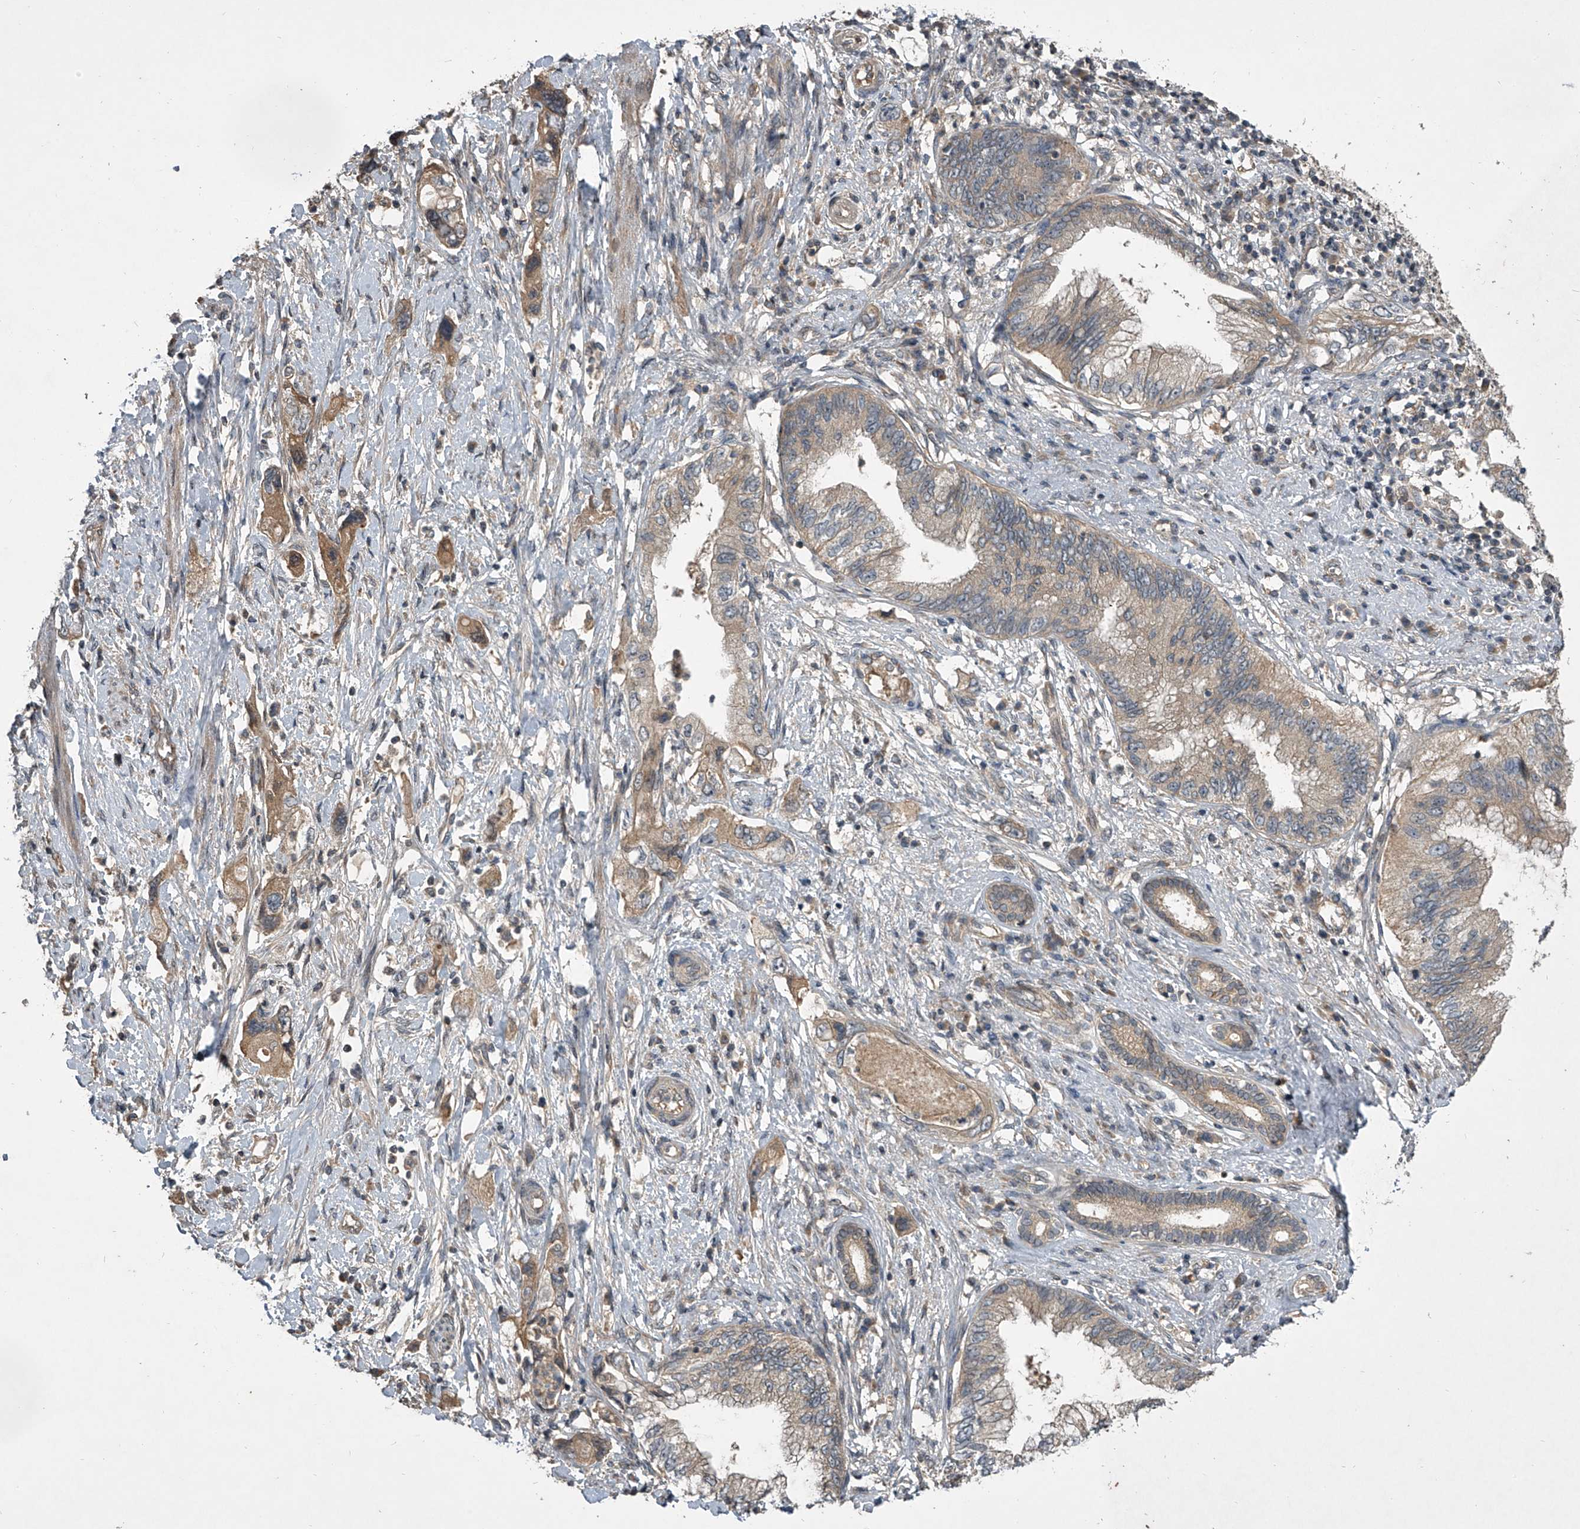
{"staining": {"intensity": "moderate", "quantity": ">75%", "location": "cytoplasmic/membranous"}, "tissue": "pancreatic cancer", "cell_type": "Tumor cells", "image_type": "cancer", "snomed": [{"axis": "morphology", "description": "Adenocarcinoma, NOS"}, {"axis": "topography", "description": "Pancreas"}], "caption": "Tumor cells reveal medium levels of moderate cytoplasmic/membranous staining in approximately >75% of cells in human adenocarcinoma (pancreatic).", "gene": "NFS1", "patient": {"sex": "female", "age": 73}}